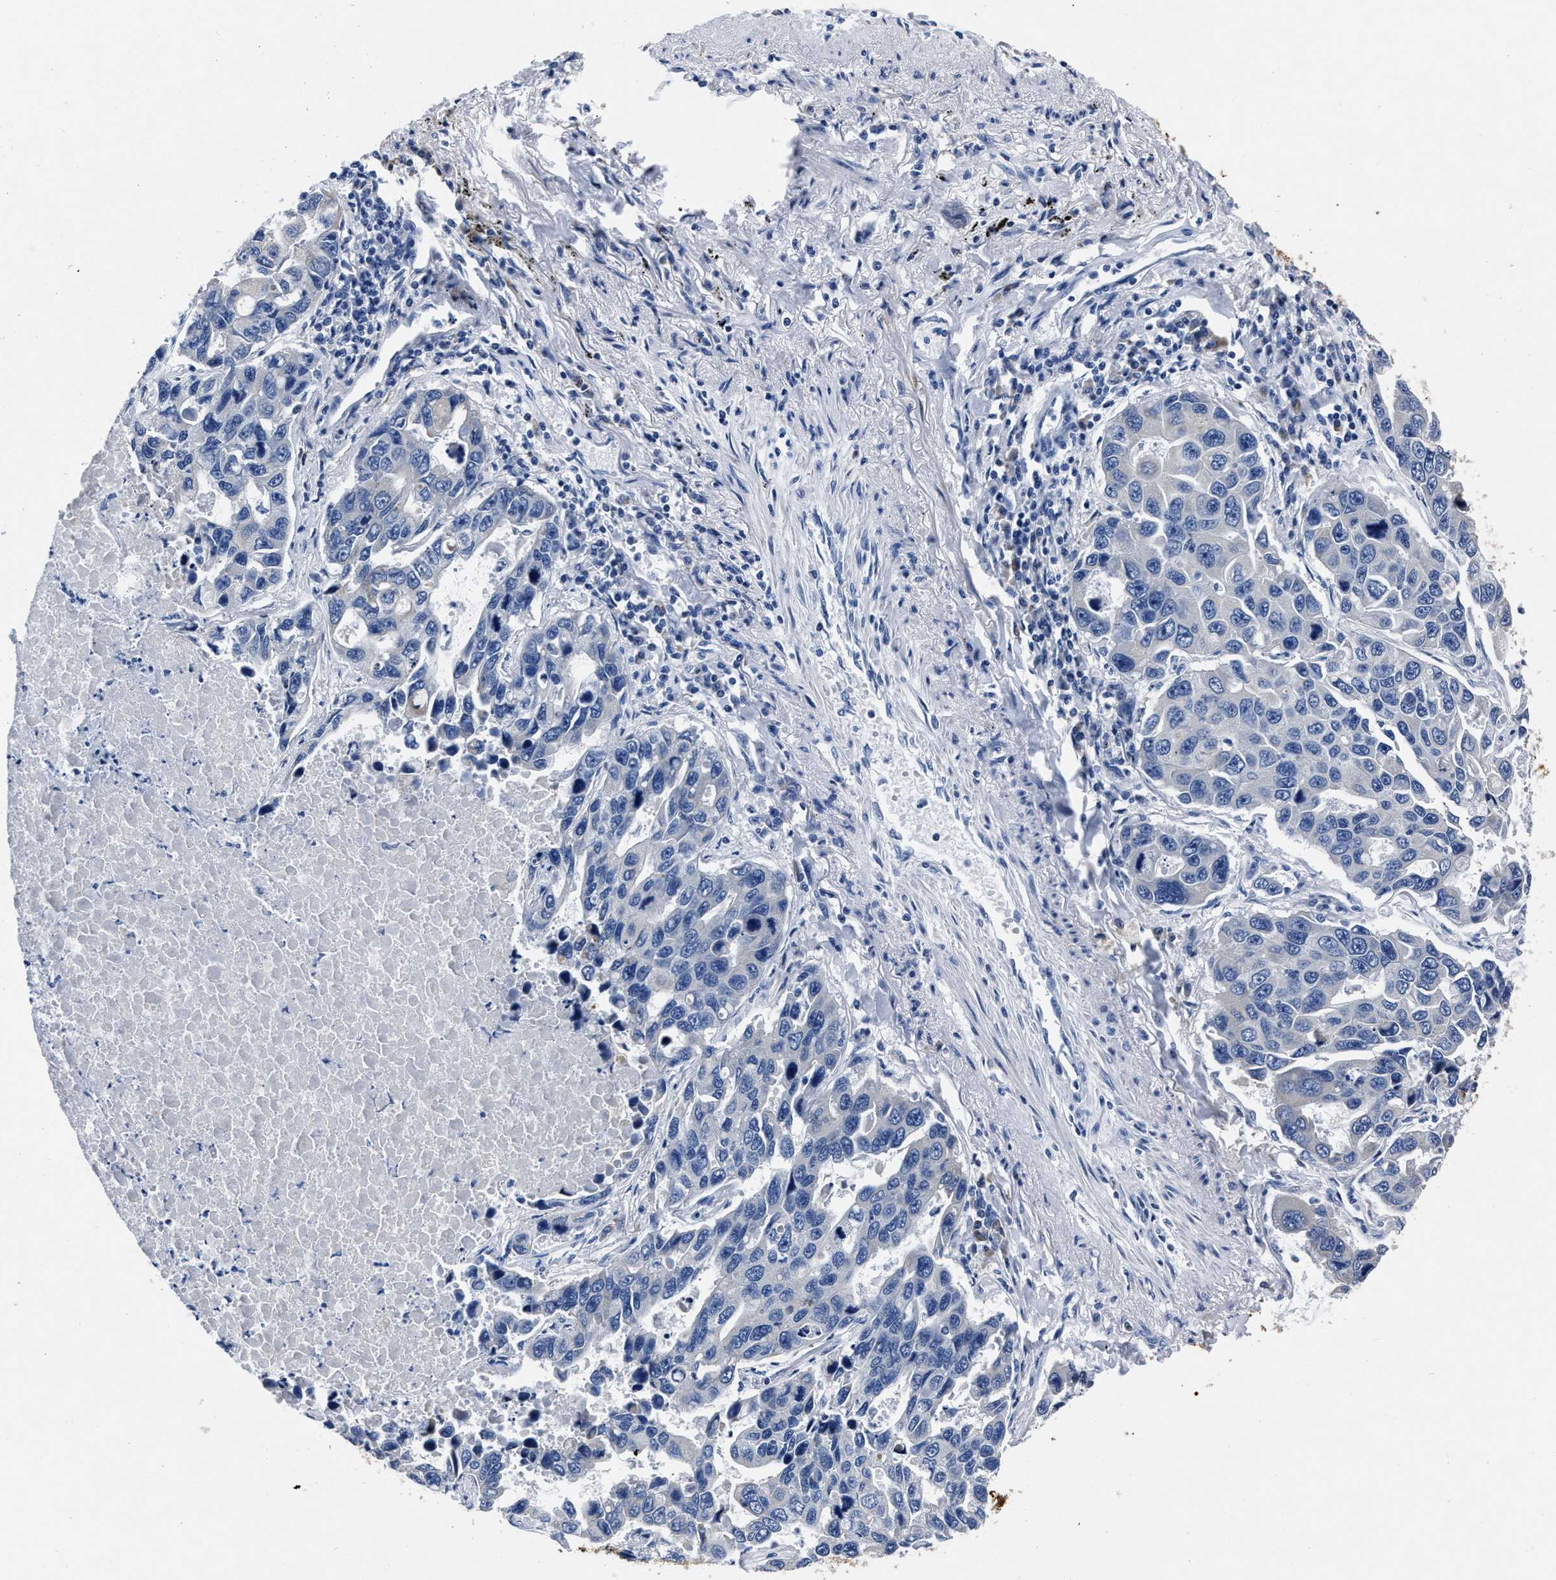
{"staining": {"intensity": "weak", "quantity": "<25%", "location": "cytoplasmic/membranous"}, "tissue": "lung cancer", "cell_type": "Tumor cells", "image_type": "cancer", "snomed": [{"axis": "morphology", "description": "Adenocarcinoma, NOS"}, {"axis": "topography", "description": "Lung"}], "caption": "Protein analysis of lung cancer shows no significant expression in tumor cells. (Immunohistochemistry, brightfield microscopy, high magnification).", "gene": "MOV10L1", "patient": {"sex": "male", "age": 64}}